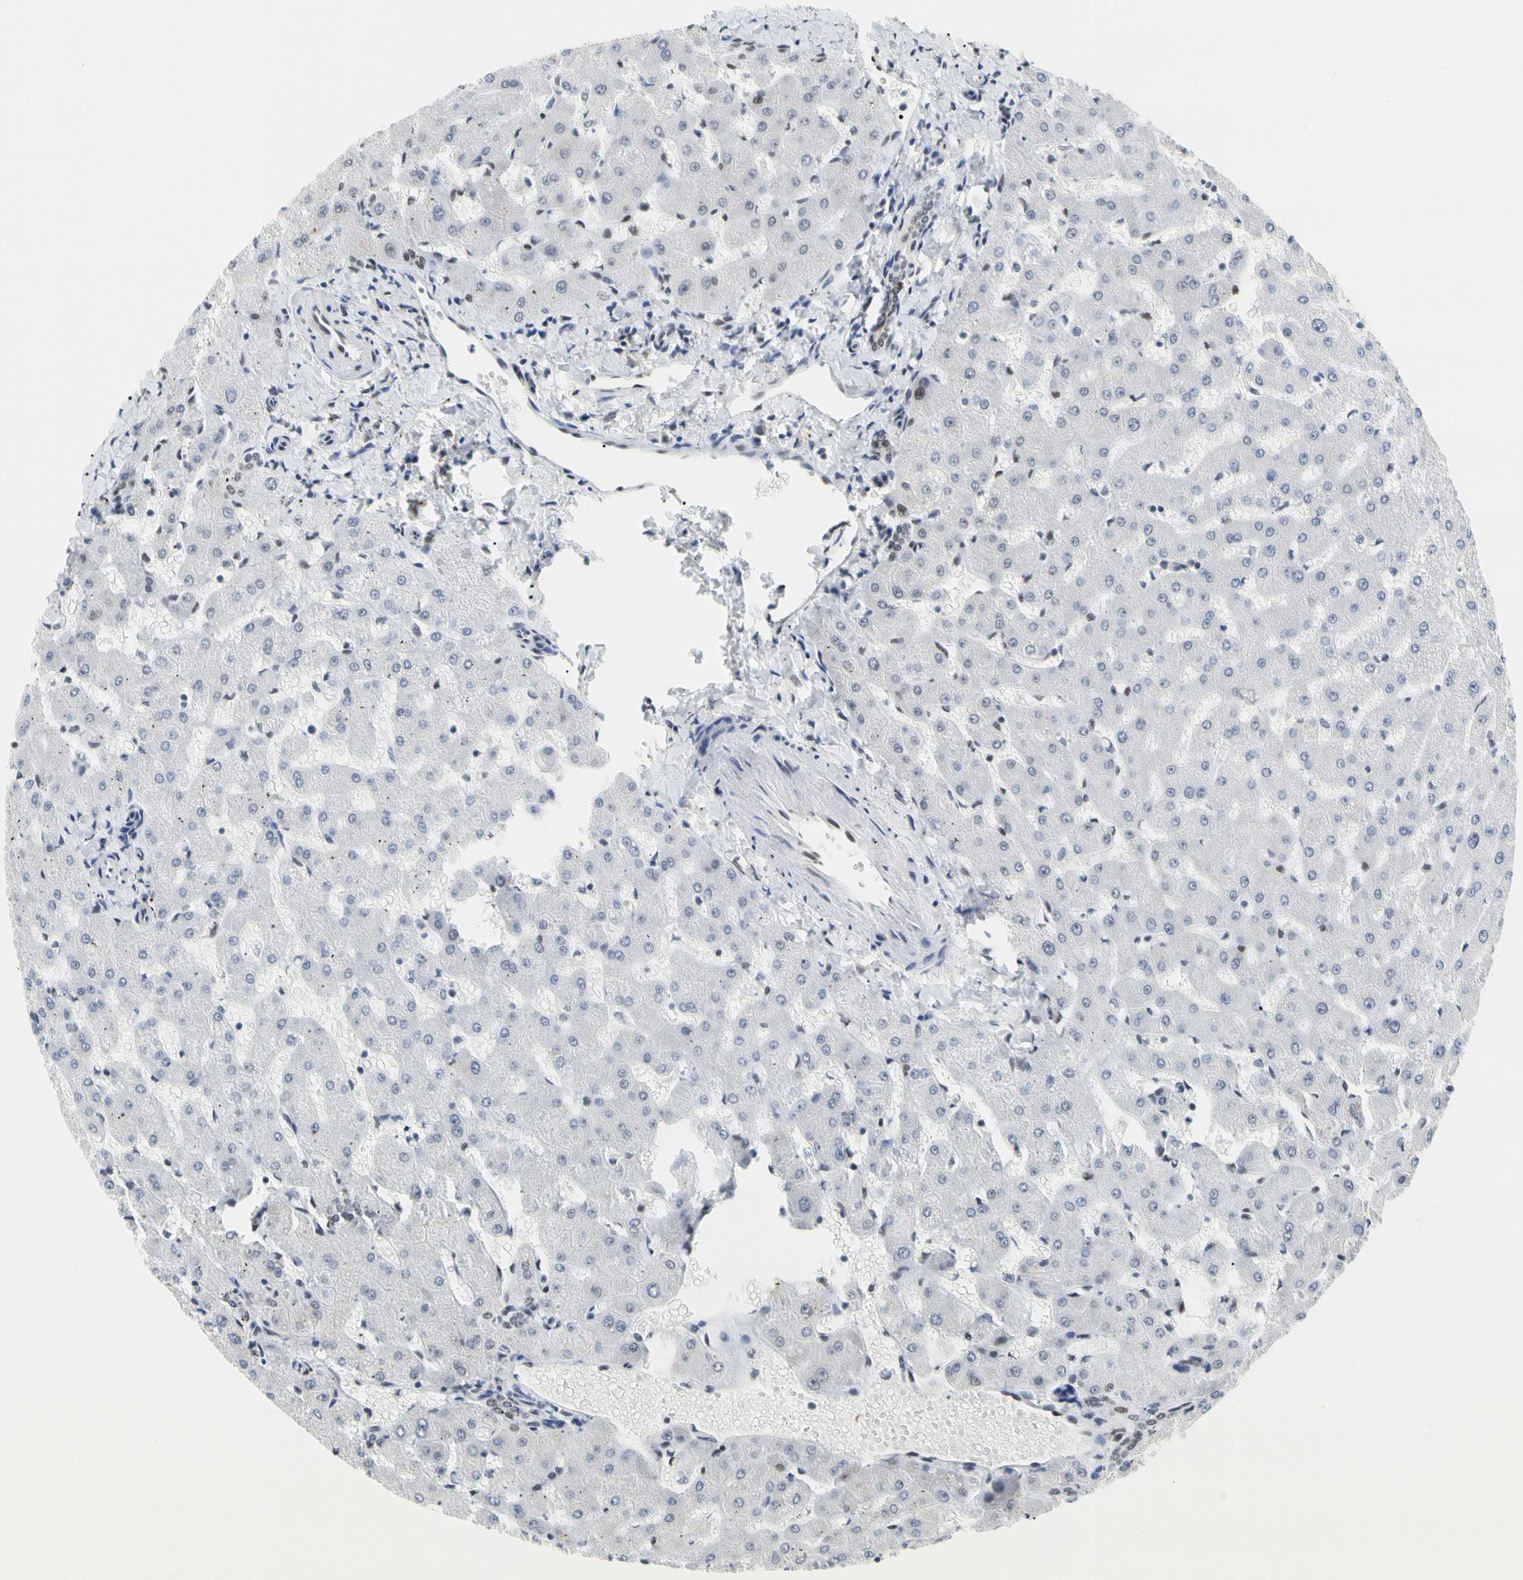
{"staining": {"intensity": "weak", "quantity": "25%-75%", "location": "nuclear"}, "tissue": "liver", "cell_type": "Cholangiocytes", "image_type": "normal", "snomed": [{"axis": "morphology", "description": "Normal tissue, NOS"}, {"axis": "topography", "description": "Liver"}], "caption": "Protein expression analysis of benign human liver reveals weak nuclear positivity in about 25%-75% of cholangiocytes.", "gene": "FAM98B", "patient": {"sex": "female", "age": 63}}